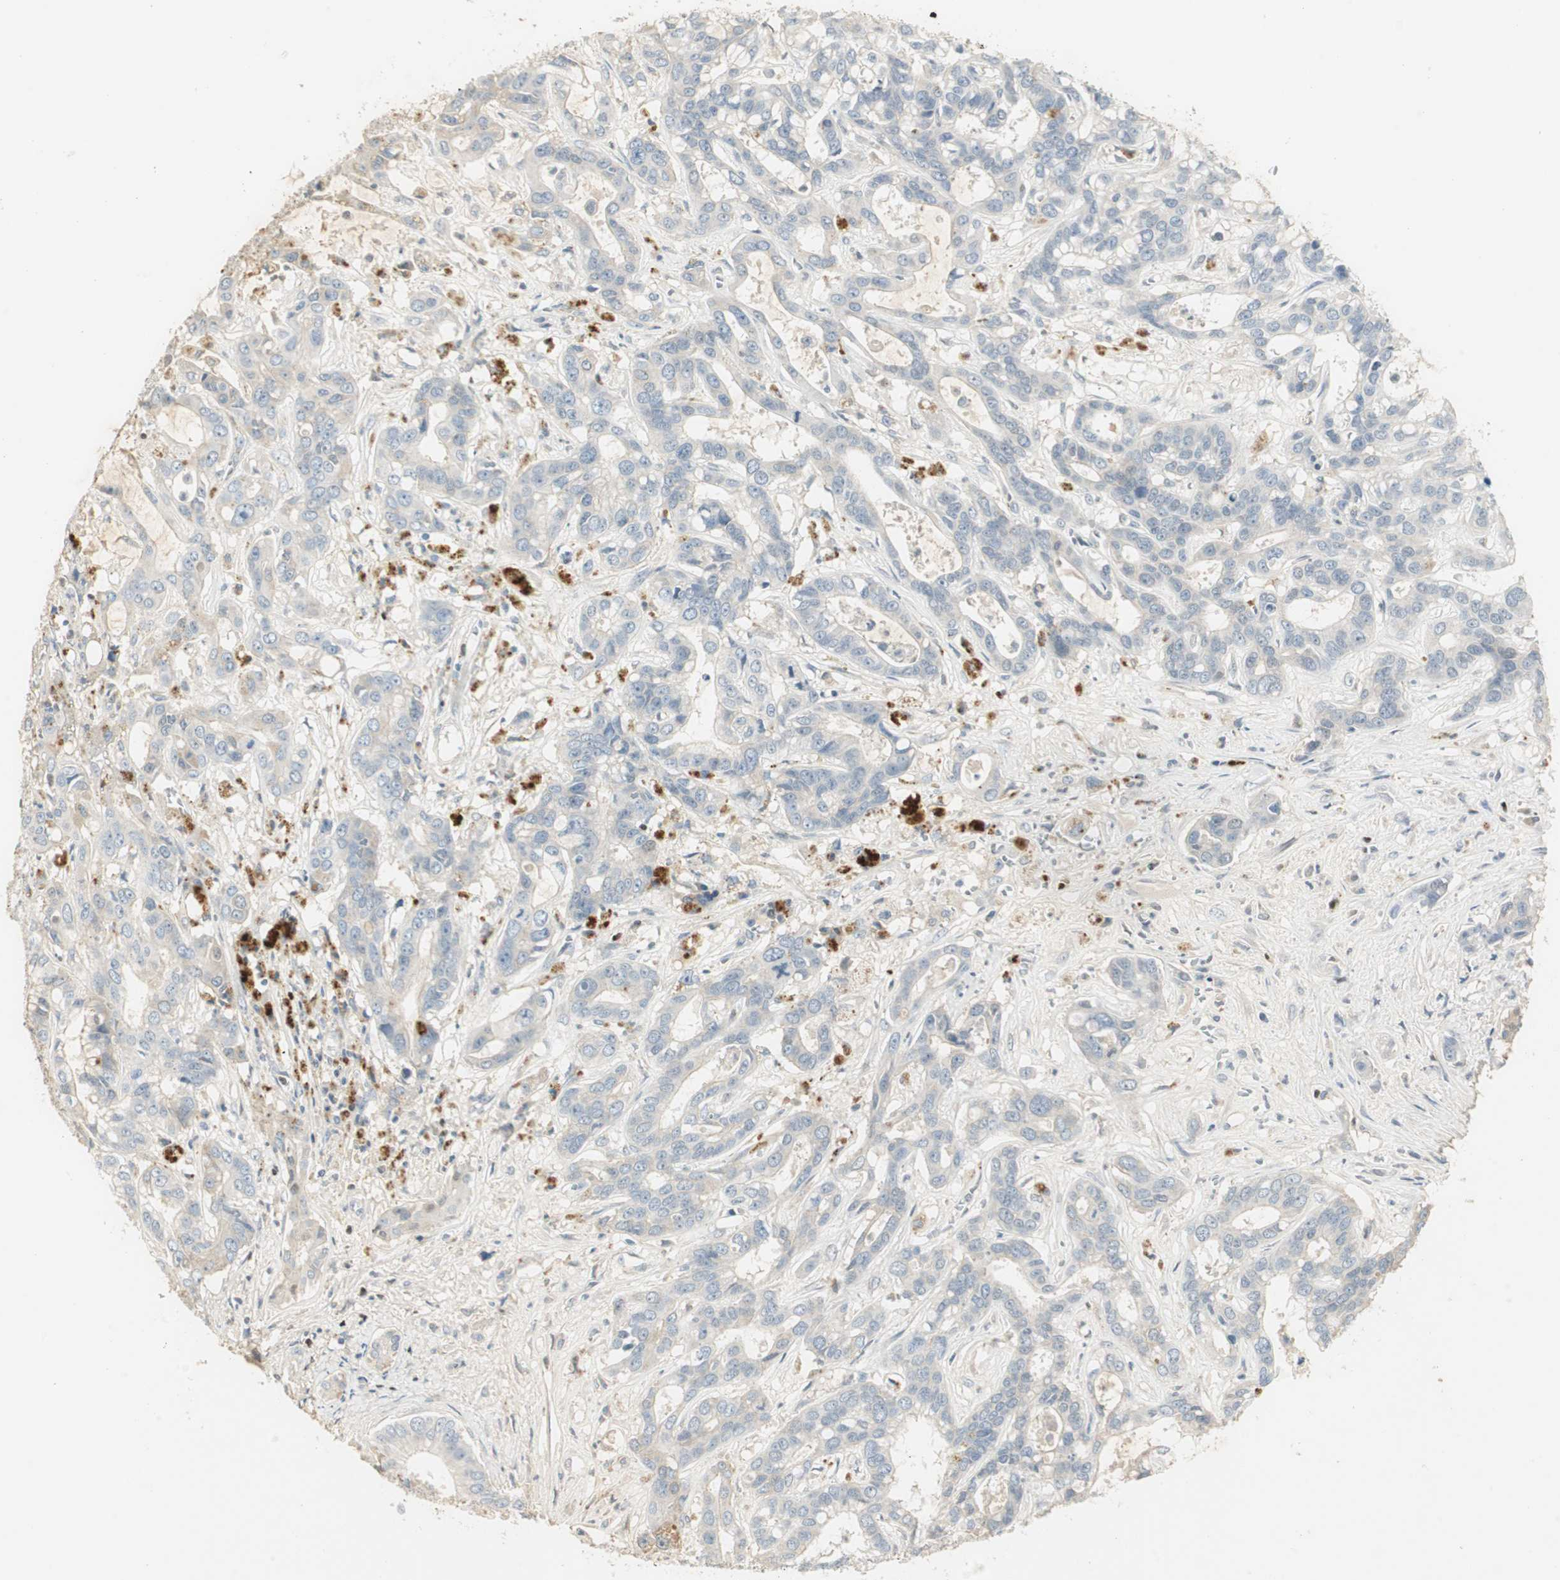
{"staining": {"intensity": "negative", "quantity": "none", "location": "none"}, "tissue": "liver cancer", "cell_type": "Tumor cells", "image_type": "cancer", "snomed": [{"axis": "morphology", "description": "Cholangiocarcinoma"}, {"axis": "topography", "description": "Liver"}], "caption": "Immunohistochemistry histopathology image of human liver cancer (cholangiocarcinoma) stained for a protein (brown), which exhibits no positivity in tumor cells. (DAB immunohistochemistry (IHC), high magnification).", "gene": "RUNX2", "patient": {"sex": "female", "age": 65}}